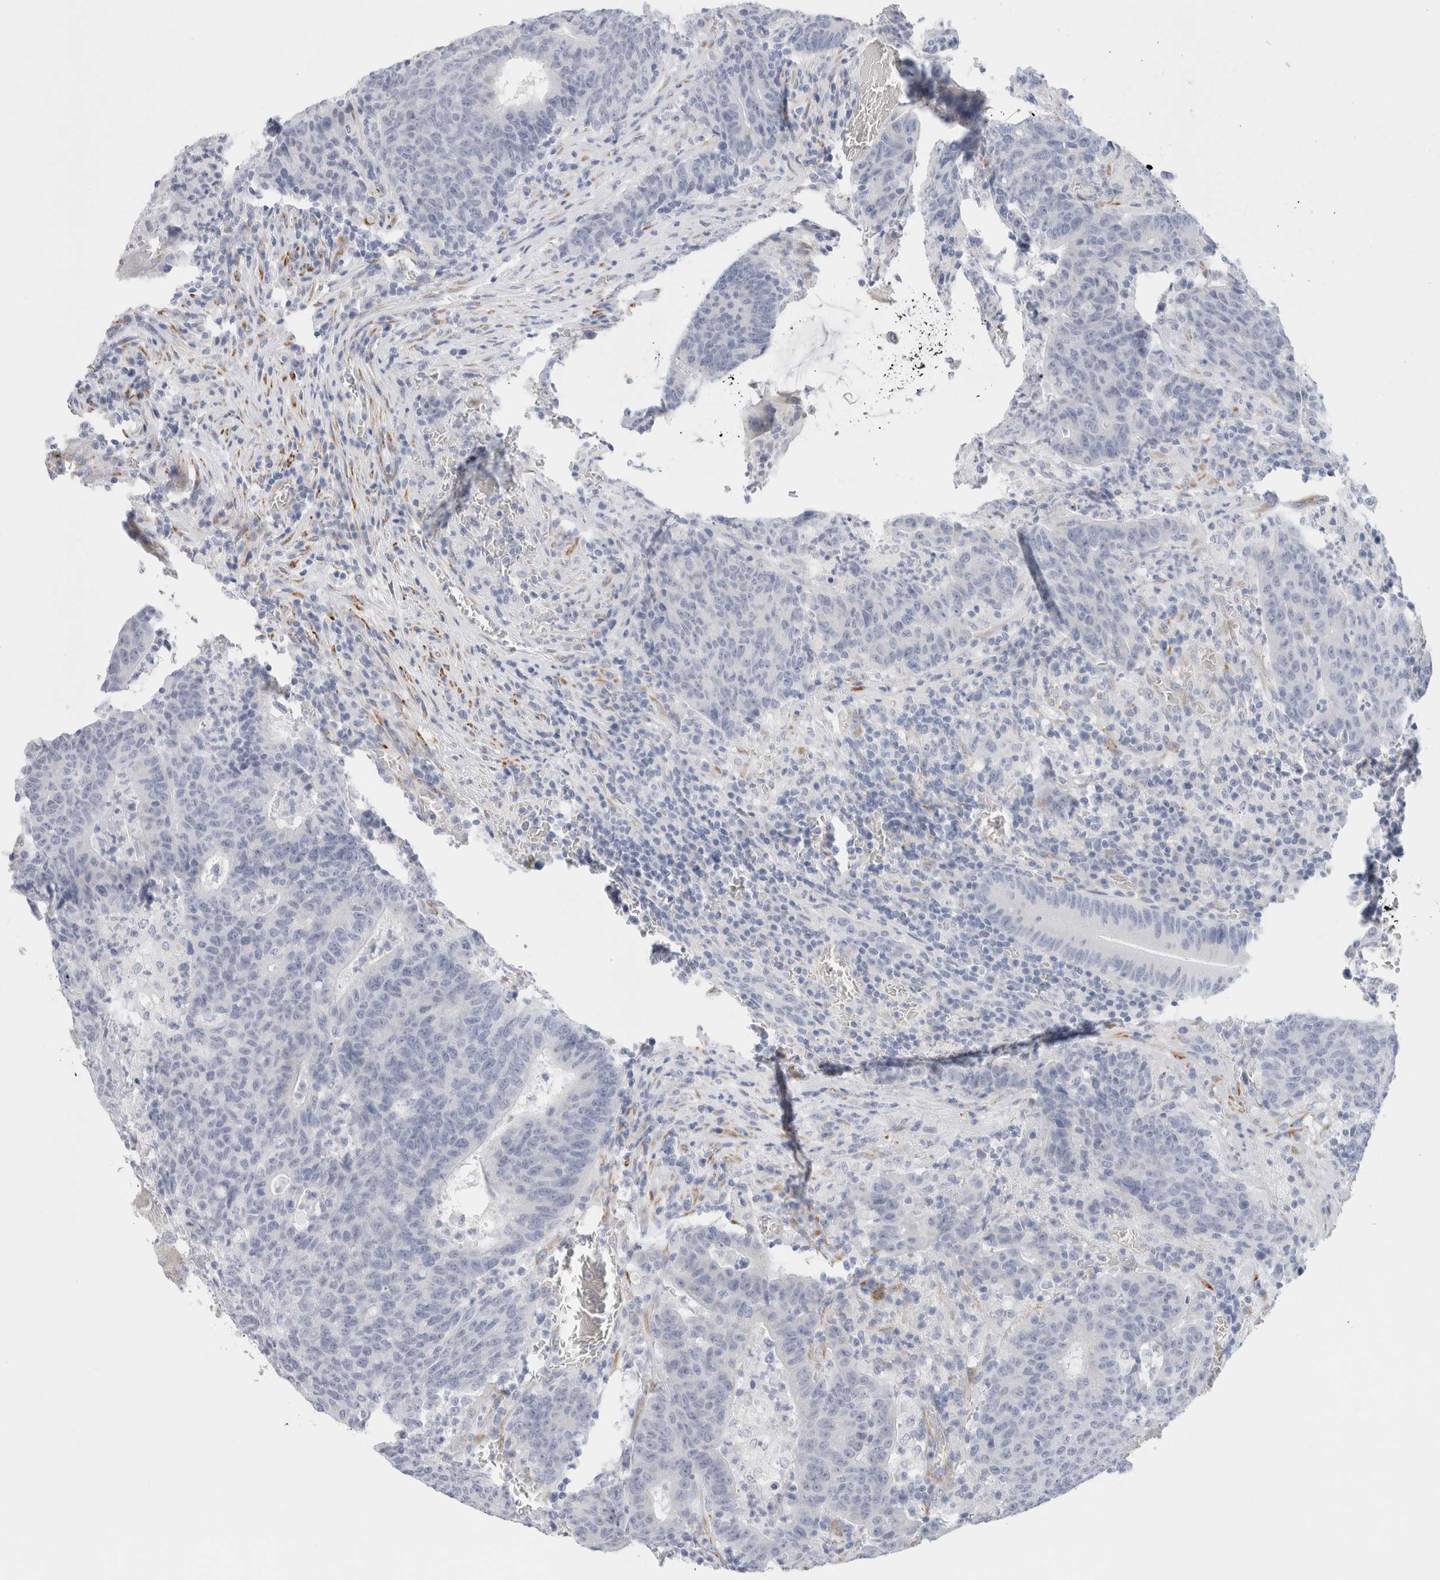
{"staining": {"intensity": "negative", "quantity": "none", "location": "none"}, "tissue": "colorectal cancer", "cell_type": "Tumor cells", "image_type": "cancer", "snomed": [{"axis": "morphology", "description": "Adenocarcinoma, NOS"}, {"axis": "topography", "description": "Colon"}], "caption": "The immunohistochemistry (IHC) histopathology image has no significant positivity in tumor cells of colorectal cancer tissue.", "gene": "RTN4", "patient": {"sex": "female", "age": 75}}